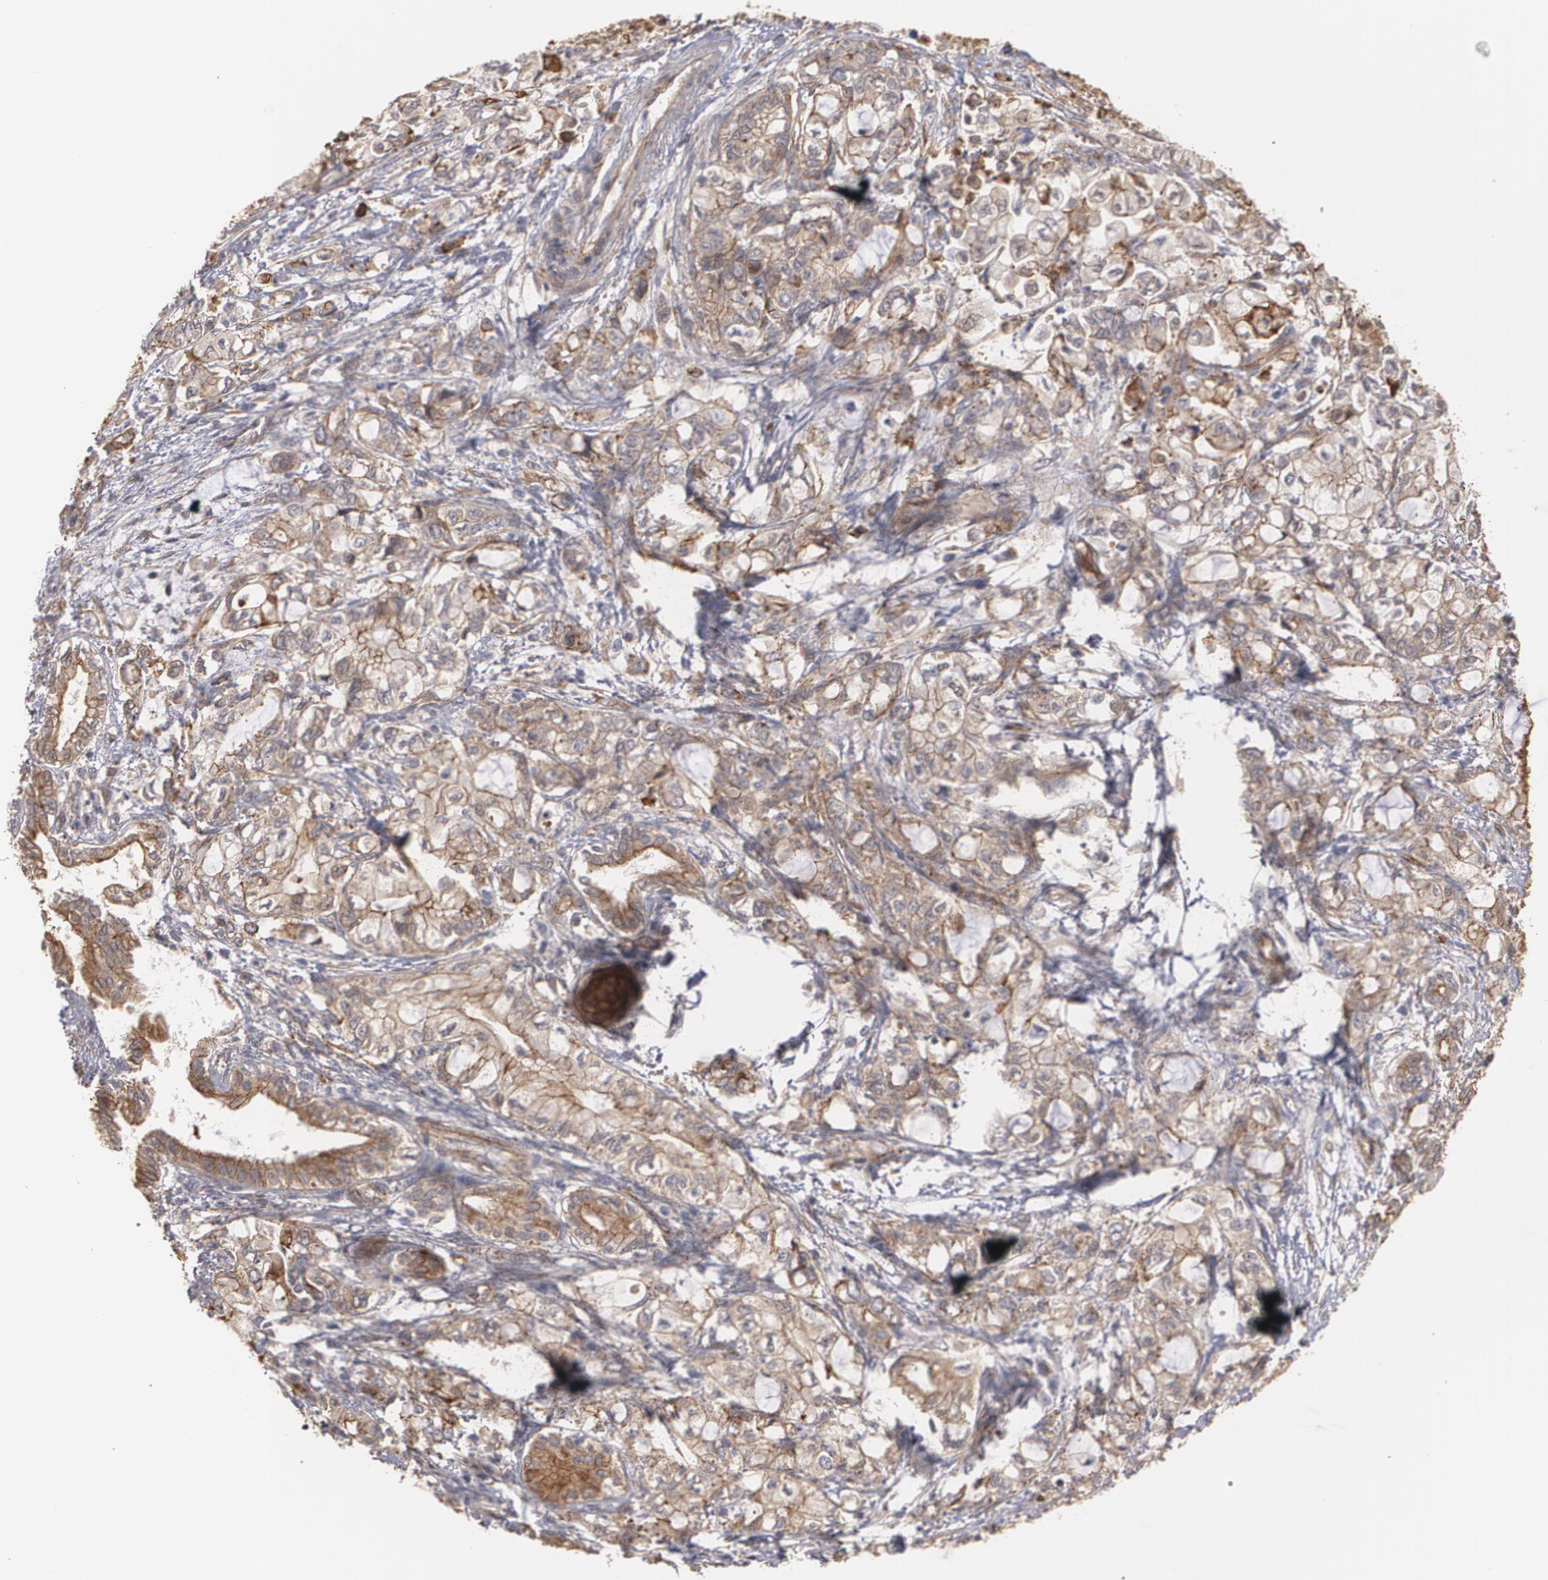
{"staining": {"intensity": "moderate", "quantity": ">75%", "location": "cytoplasmic/membranous"}, "tissue": "pancreatic cancer", "cell_type": "Tumor cells", "image_type": "cancer", "snomed": [{"axis": "morphology", "description": "Adenocarcinoma, NOS"}, {"axis": "topography", "description": "Pancreas"}], "caption": "A medium amount of moderate cytoplasmic/membranous positivity is appreciated in approximately >75% of tumor cells in pancreatic adenocarcinoma tissue.", "gene": "TJP1", "patient": {"sex": "male", "age": 79}}